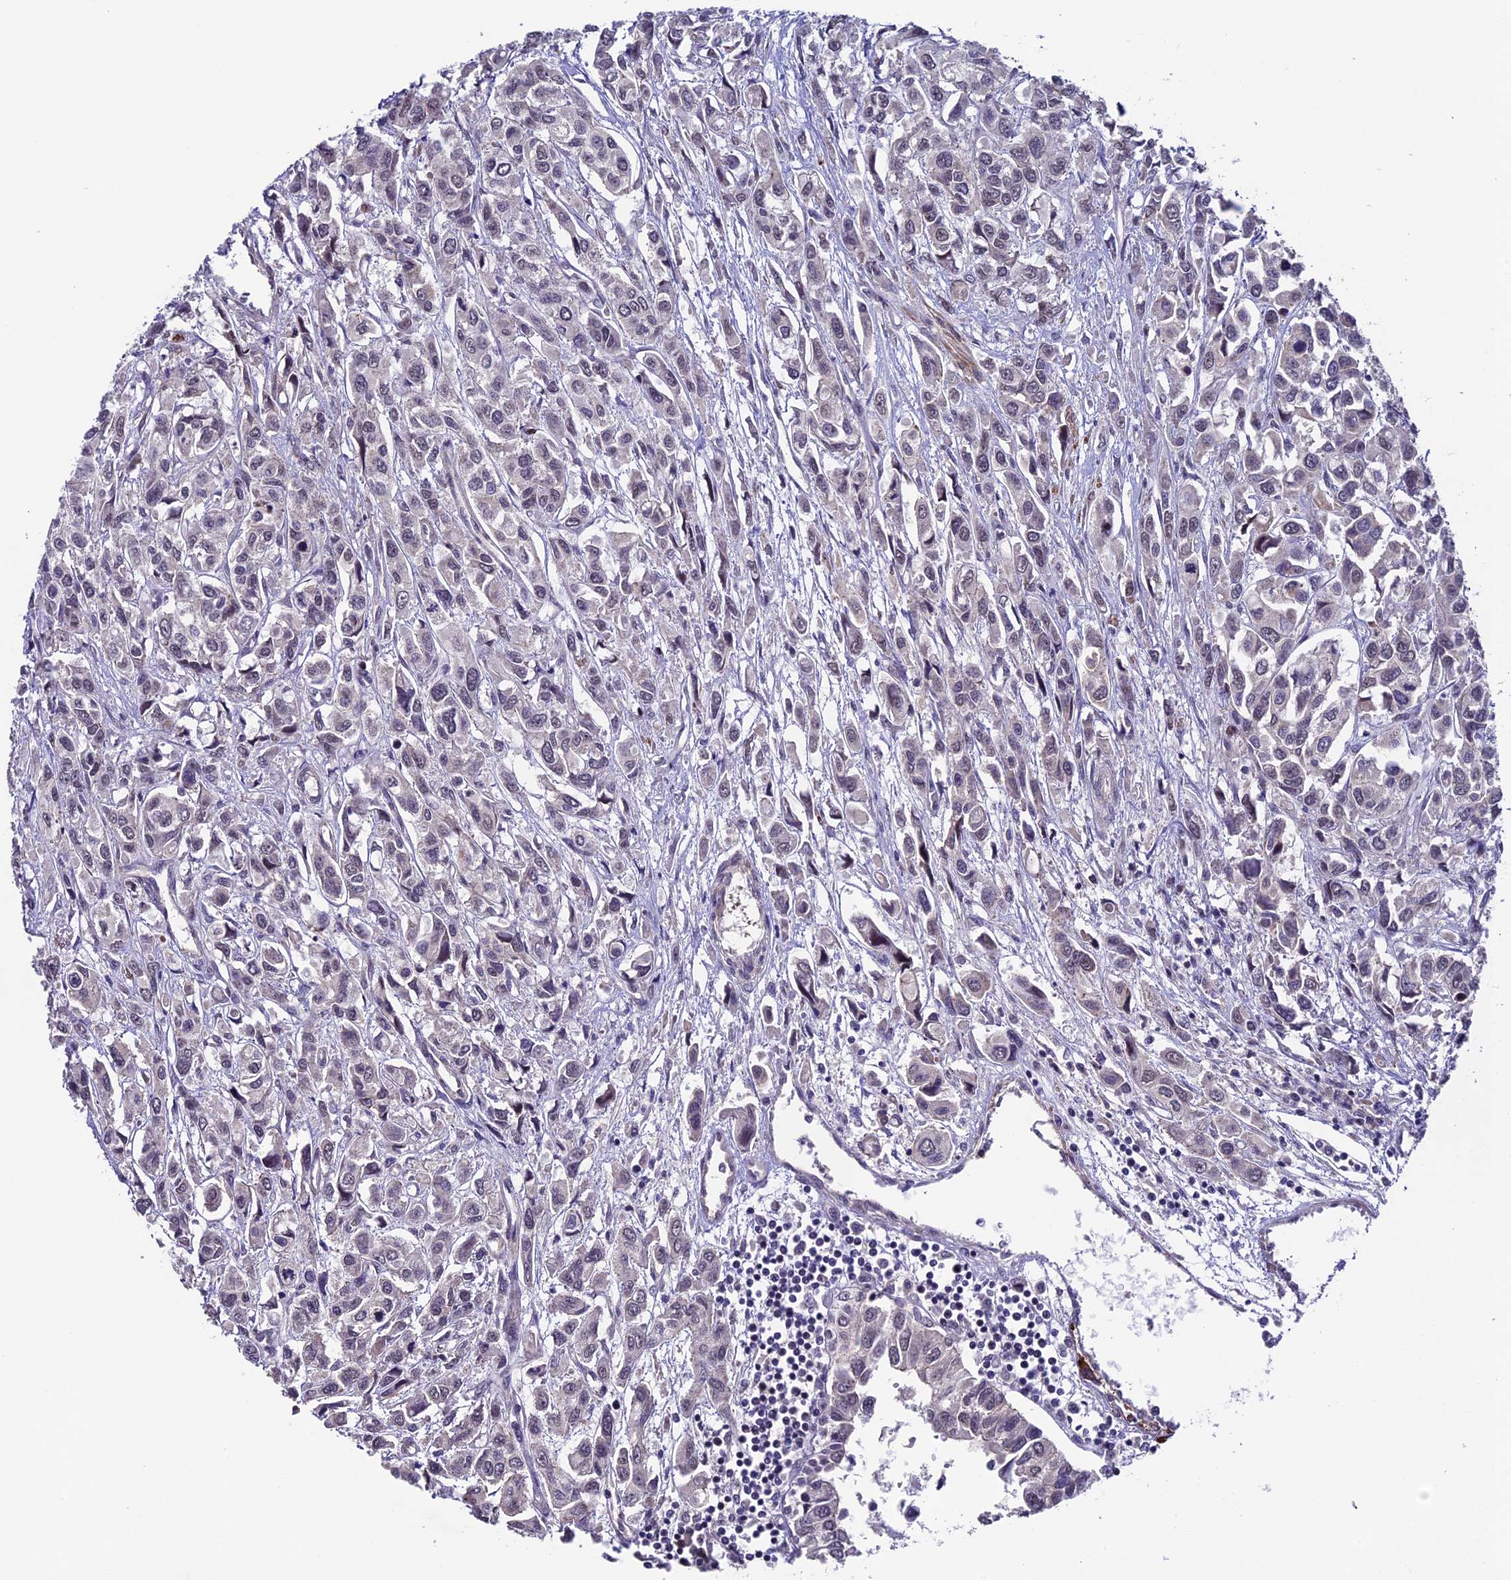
{"staining": {"intensity": "negative", "quantity": "none", "location": "none"}, "tissue": "urothelial cancer", "cell_type": "Tumor cells", "image_type": "cancer", "snomed": [{"axis": "morphology", "description": "Urothelial carcinoma, High grade"}, {"axis": "topography", "description": "Urinary bladder"}], "caption": "Tumor cells are negative for brown protein staining in urothelial cancer. (DAB (3,3'-diaminobenzidine) immunohistochemistry (IHC), high magnification).", "gene": "SIPA1L3", "patient": {"sex": "male", "age": 67}}